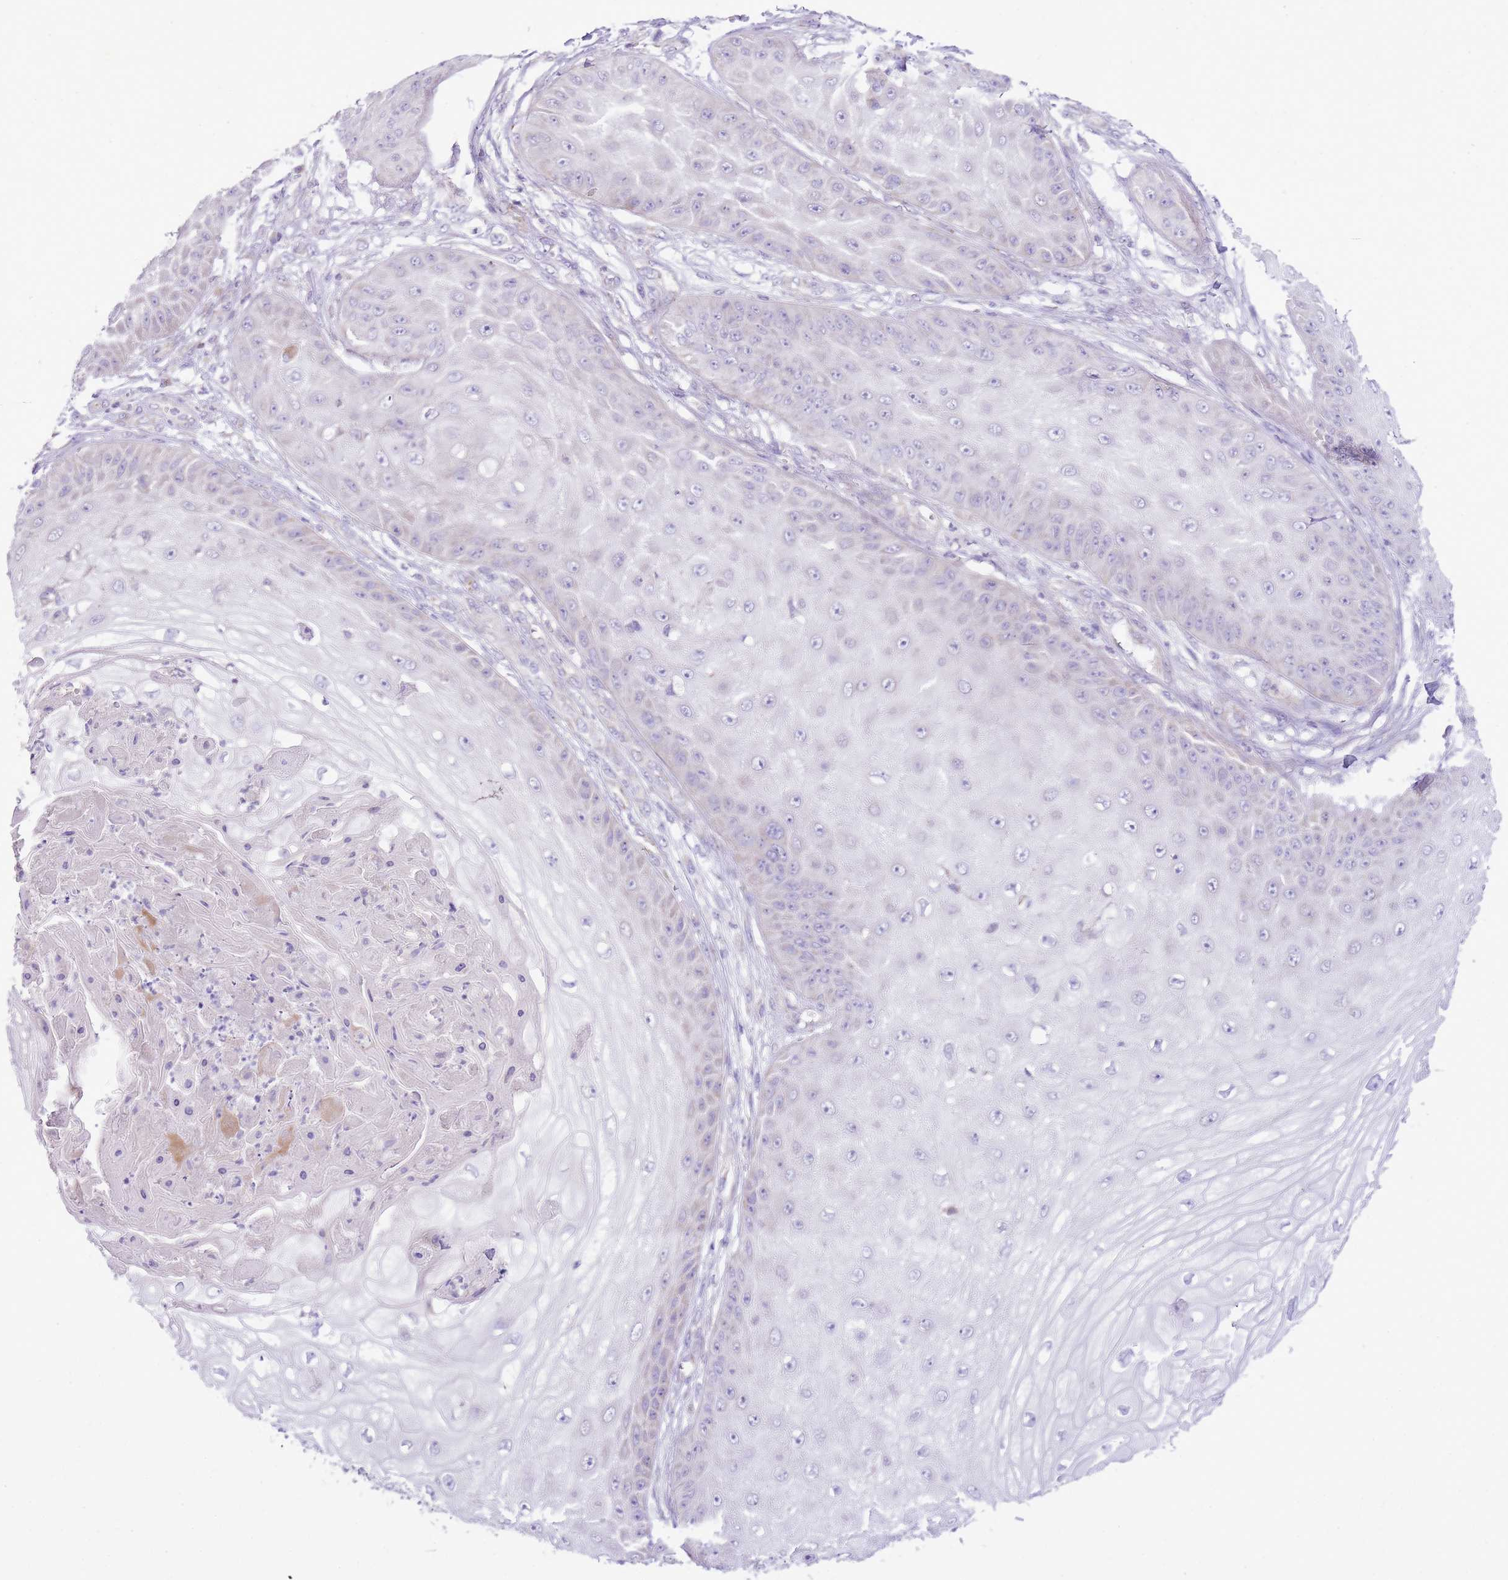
{"staining": {"intensity": "negative", "quantity": "none", "location": "none"}, "tissue": "skin cancer", "cell_type": "Tumor cells", "image_type": "cancer", "snomed": [{"axis": "morphology", "description": "Squamous cell carcinoma, NOS"}, {"axis": "topography", "description": "Skin"}], "caption": "IHC photomicrograph of human skin cancer (squamous cell carcinoma) stained for a protein (brown), which demonstrates no expression in tumor cells.", "gene": "OAZ2", "patient": {"sex": "male", "age": 70}}